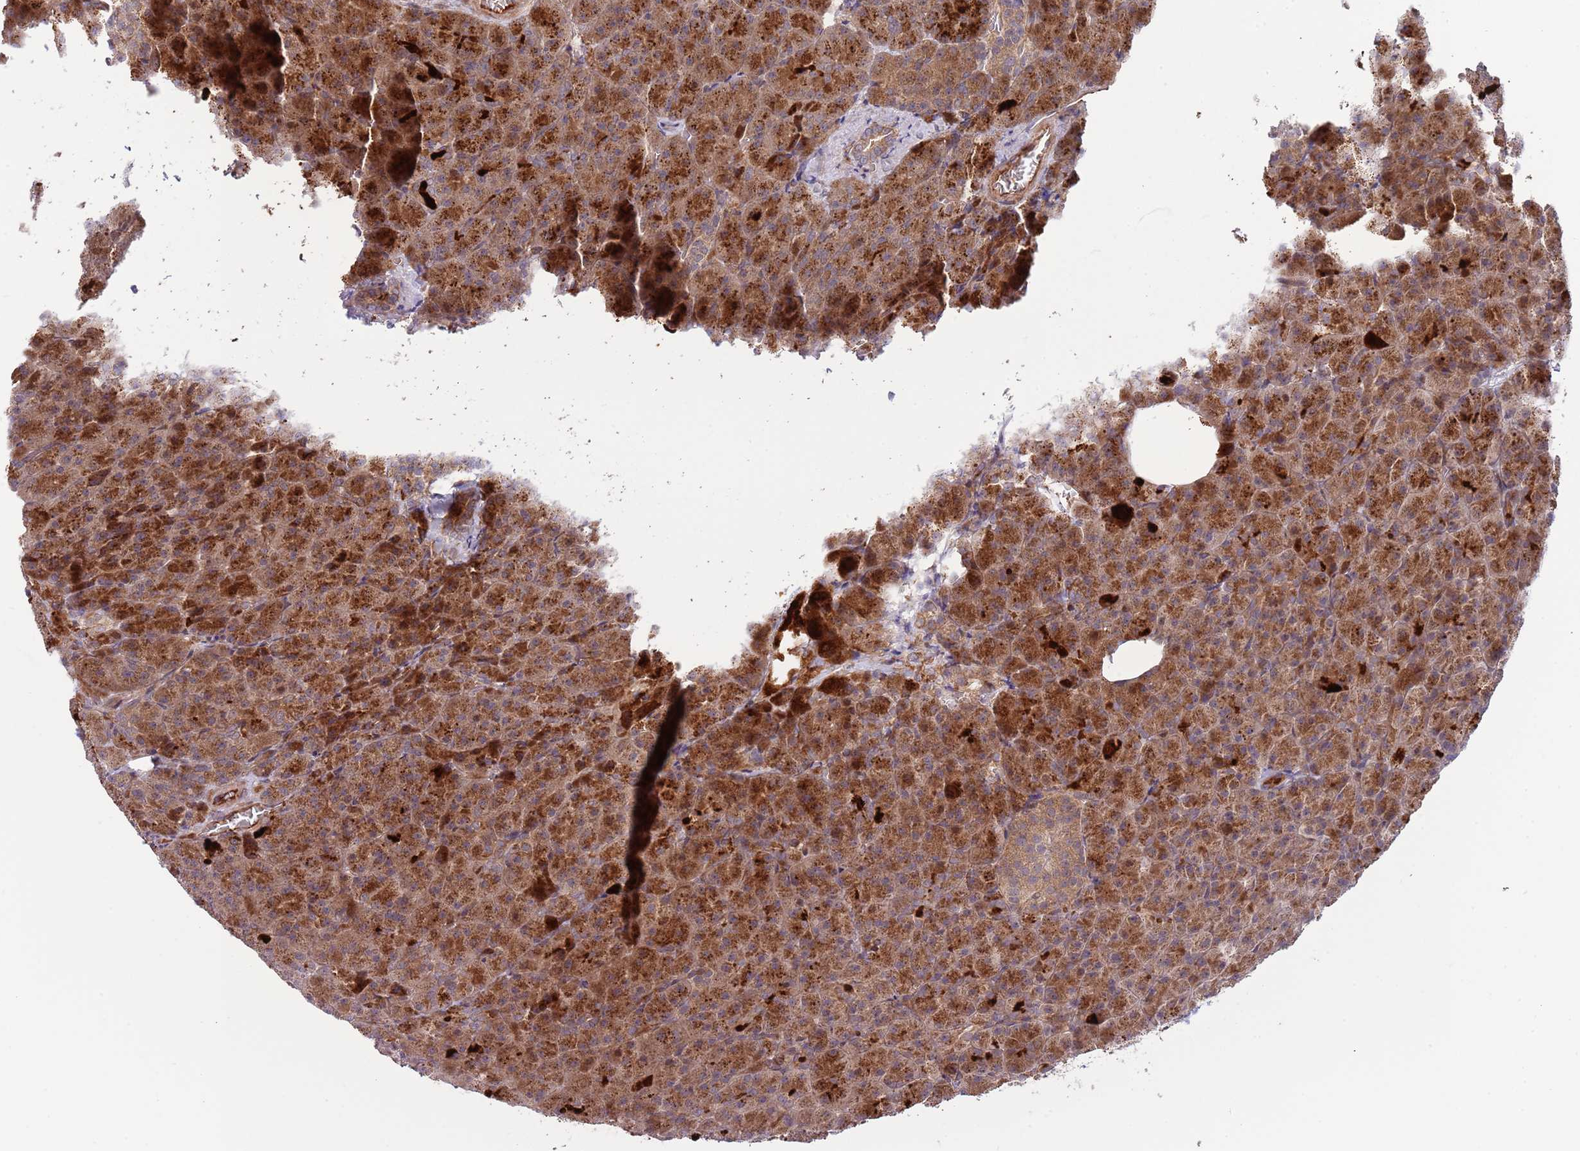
{"staining": {"intensity": "strong", "quantity": ">75%", "location": "cytoplasmic/membranous"}, "tissue": "pancreas", "cell_type": "Exocrine glandular cells", "image_type": "normal", "snomed": [{"axis": "morphology", "description": "Normal tissue, NOS"}, {"axis": "topography", "description": "Pancreas"}], "caption": "Immunohistochemical staining of unremarkable pancreas exhibits high levels of strong cytoplasmic/membranous positivity in approximately >75% of exocrine glandular cells.", "gene": "NT5DC4", "patient": {"sex": "female", "age": 74}}